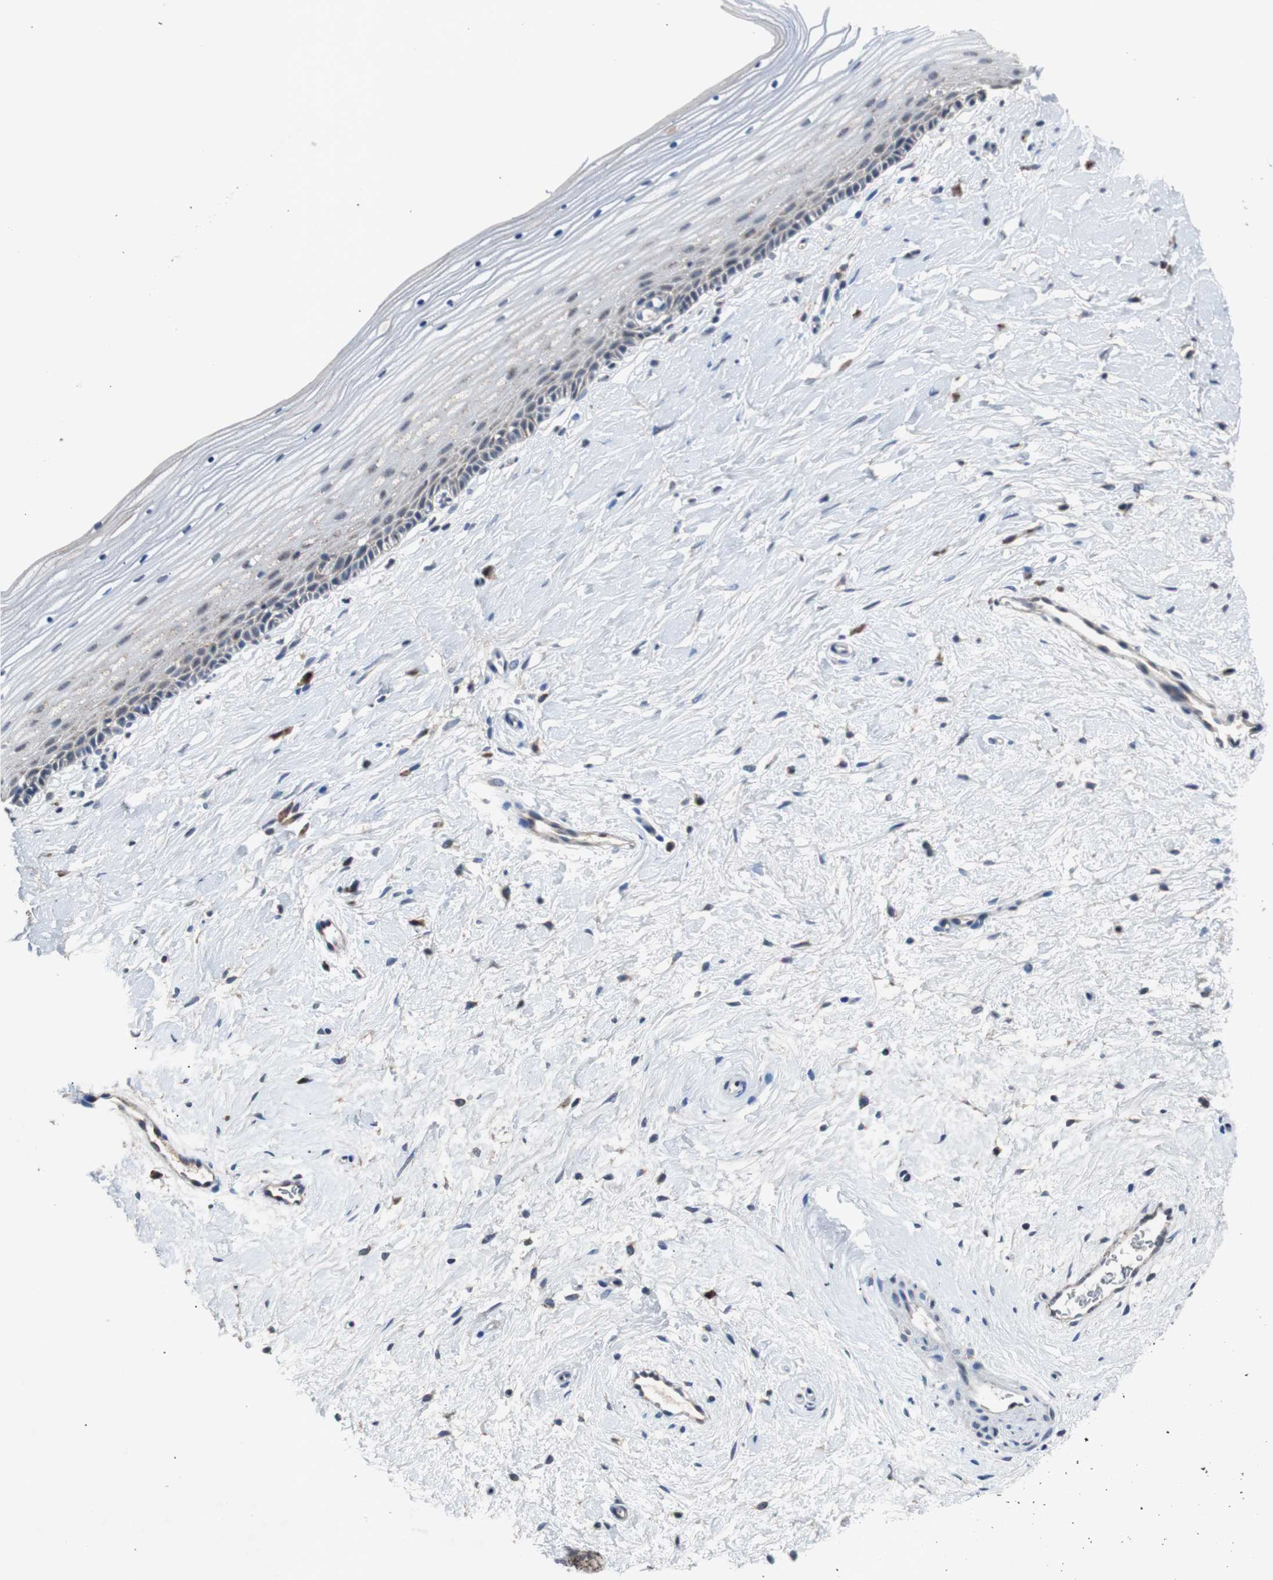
{"staining": {"intensity": "strong", "quantity": ">75%", "location": "cytoplasmic/membranous"}, "tissue": "cervix", "cell_type": "Glandular cells", "image_type": "normal", "snomed": [{"axis": "morphology", "description": "Normal tissue, NOS"}, {"axis": "topography", "description": "Cervix"}], "caption": "A high amount of strong cytoplasmic/membranous expression is seen in approximately >75% of glandular cells in unremarkable cervix. (DAB IHC, brown staining for protein, blue staining for nuclei).", "gene": "PITRM1", "patient": {"sex": "female", "age": 39}}